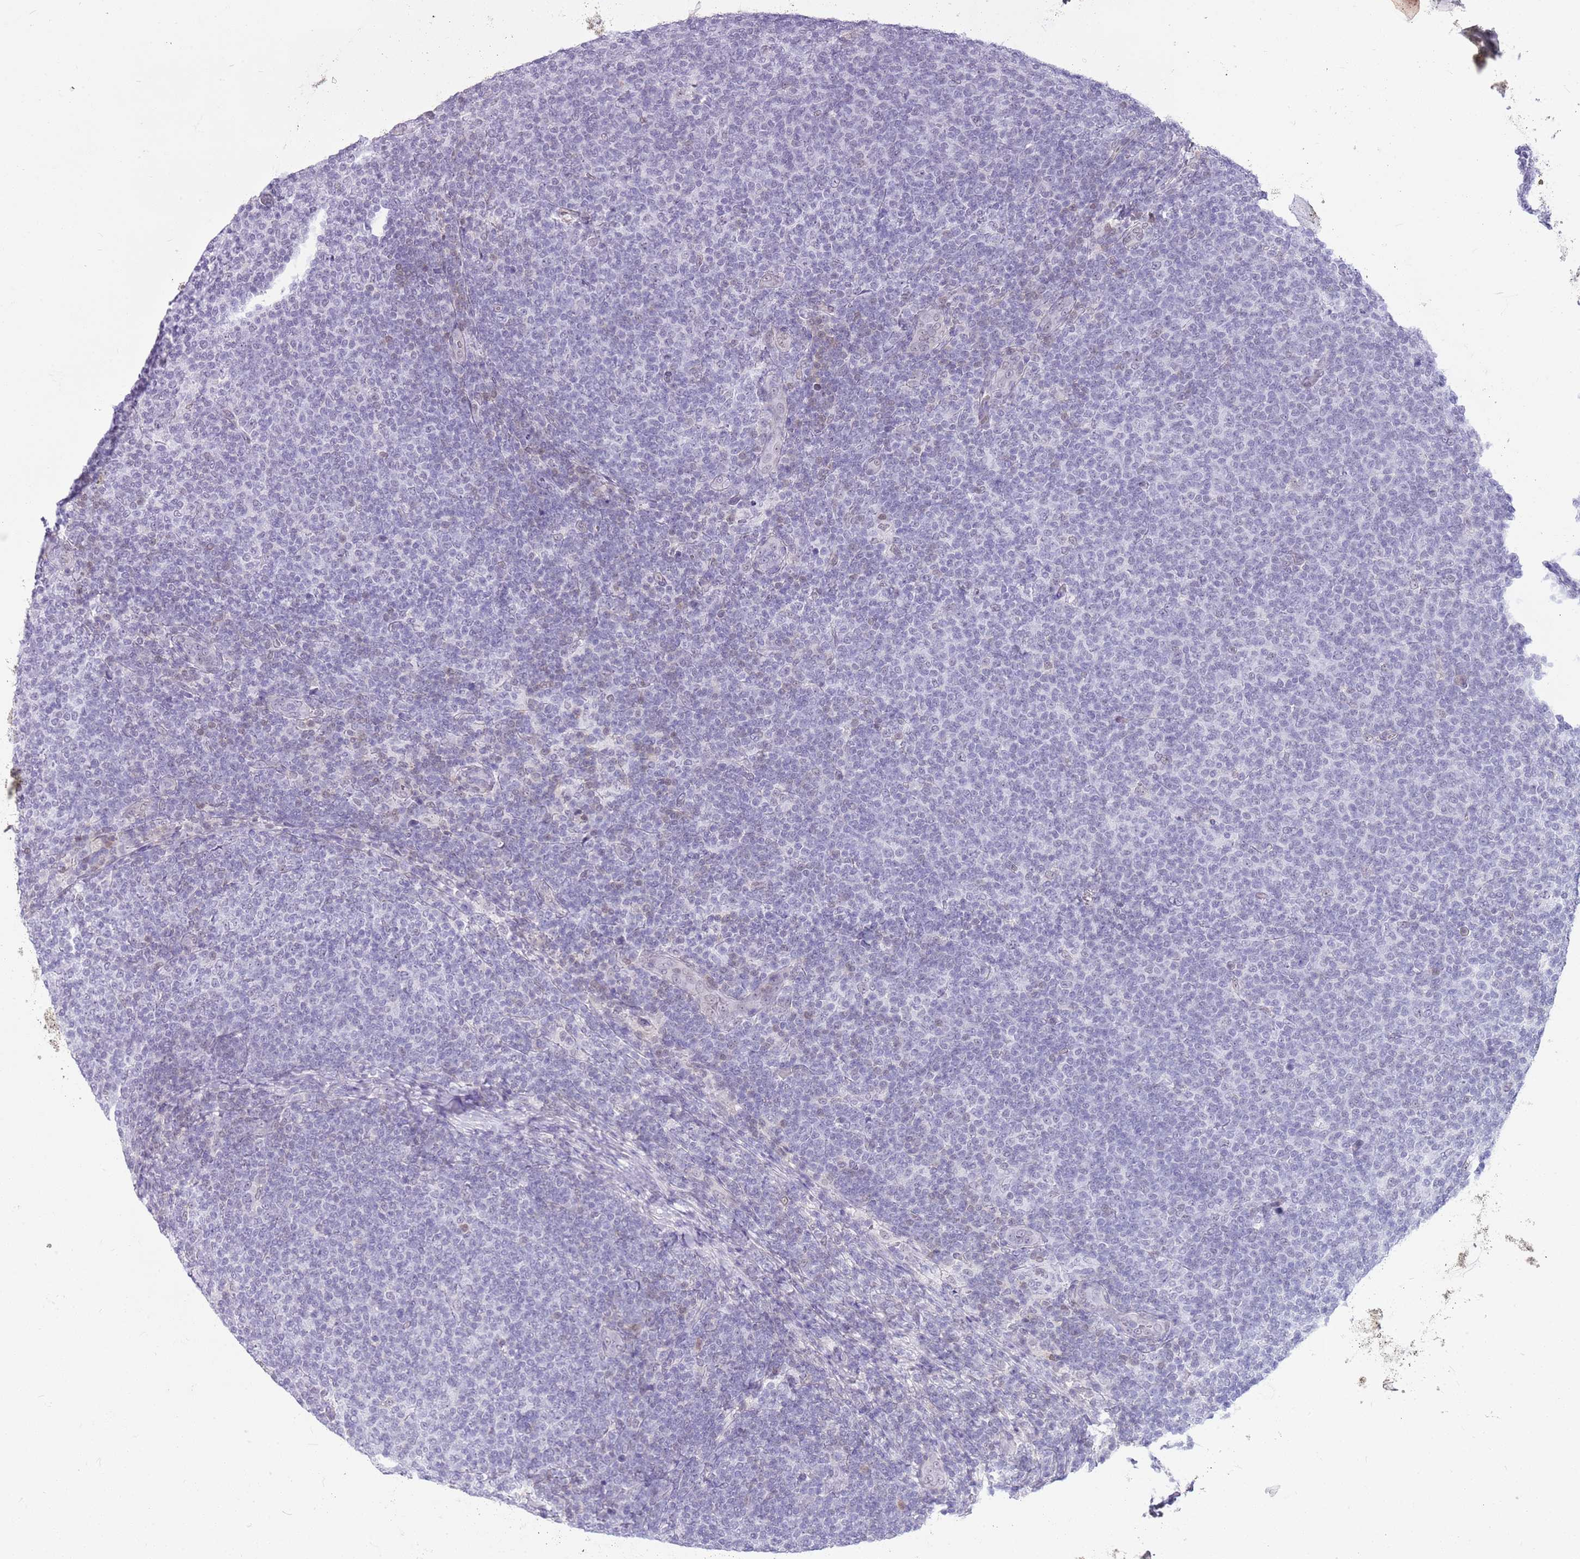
{"staining": {"intensity": "negative", "quantity": "none", "location": "none"}, "tissue": "lymphoma", "cell_type": "Tumor cells", "image_type": "cancer", "snomed": [{"axis": "morphology", "description": "Malignant lymphoma, non-Hodgkin's type, Low grade"}, {"axis": "topography", "description": "Lymph node"}], "caption": "This is a micrograph of immunohistochemistry staining of low-grade malignant lymphoma, non-Hodgkin's type, which shows no positivity in tumor cells.", "gene": "DHX32", "patient": {"sex": "male", "age": 66}}